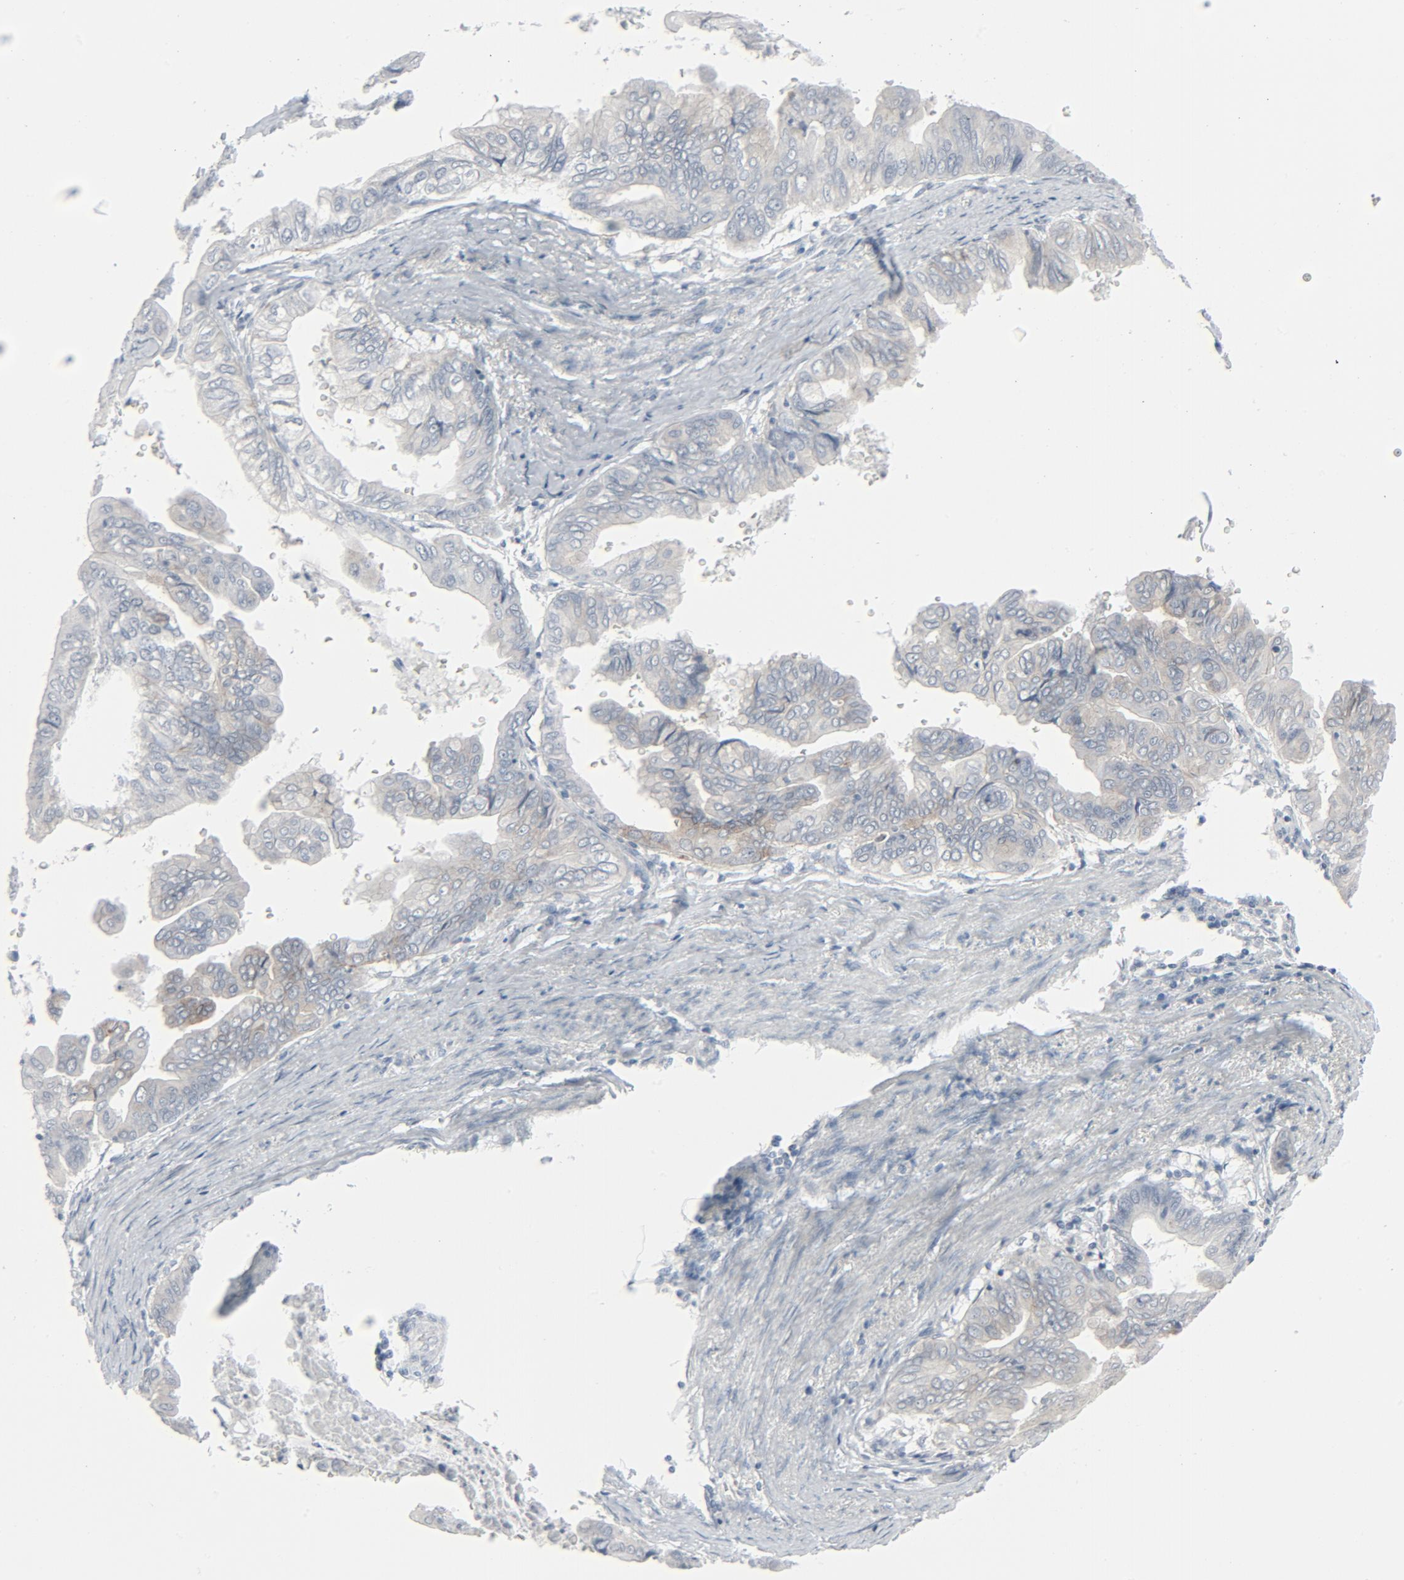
{"staining": {"intensity": "weak", "quantity": "<25%", "location": "cytoplasmic/membranous"}, "tissue": "stomach cancer", "cell_type": "Tumor cells", "image_type": "cancer", "snomed": [{"axis": "morphology", "description": "Adenocarcinoma, NOS"}, {"axis": "topography", "description": "Stomach, upper"}], "caption": "Tumor cells are negative for protein expression in human stomach cancer.", "gene": "FGFR3", "patient": {"sex": "male", "age": 80}}